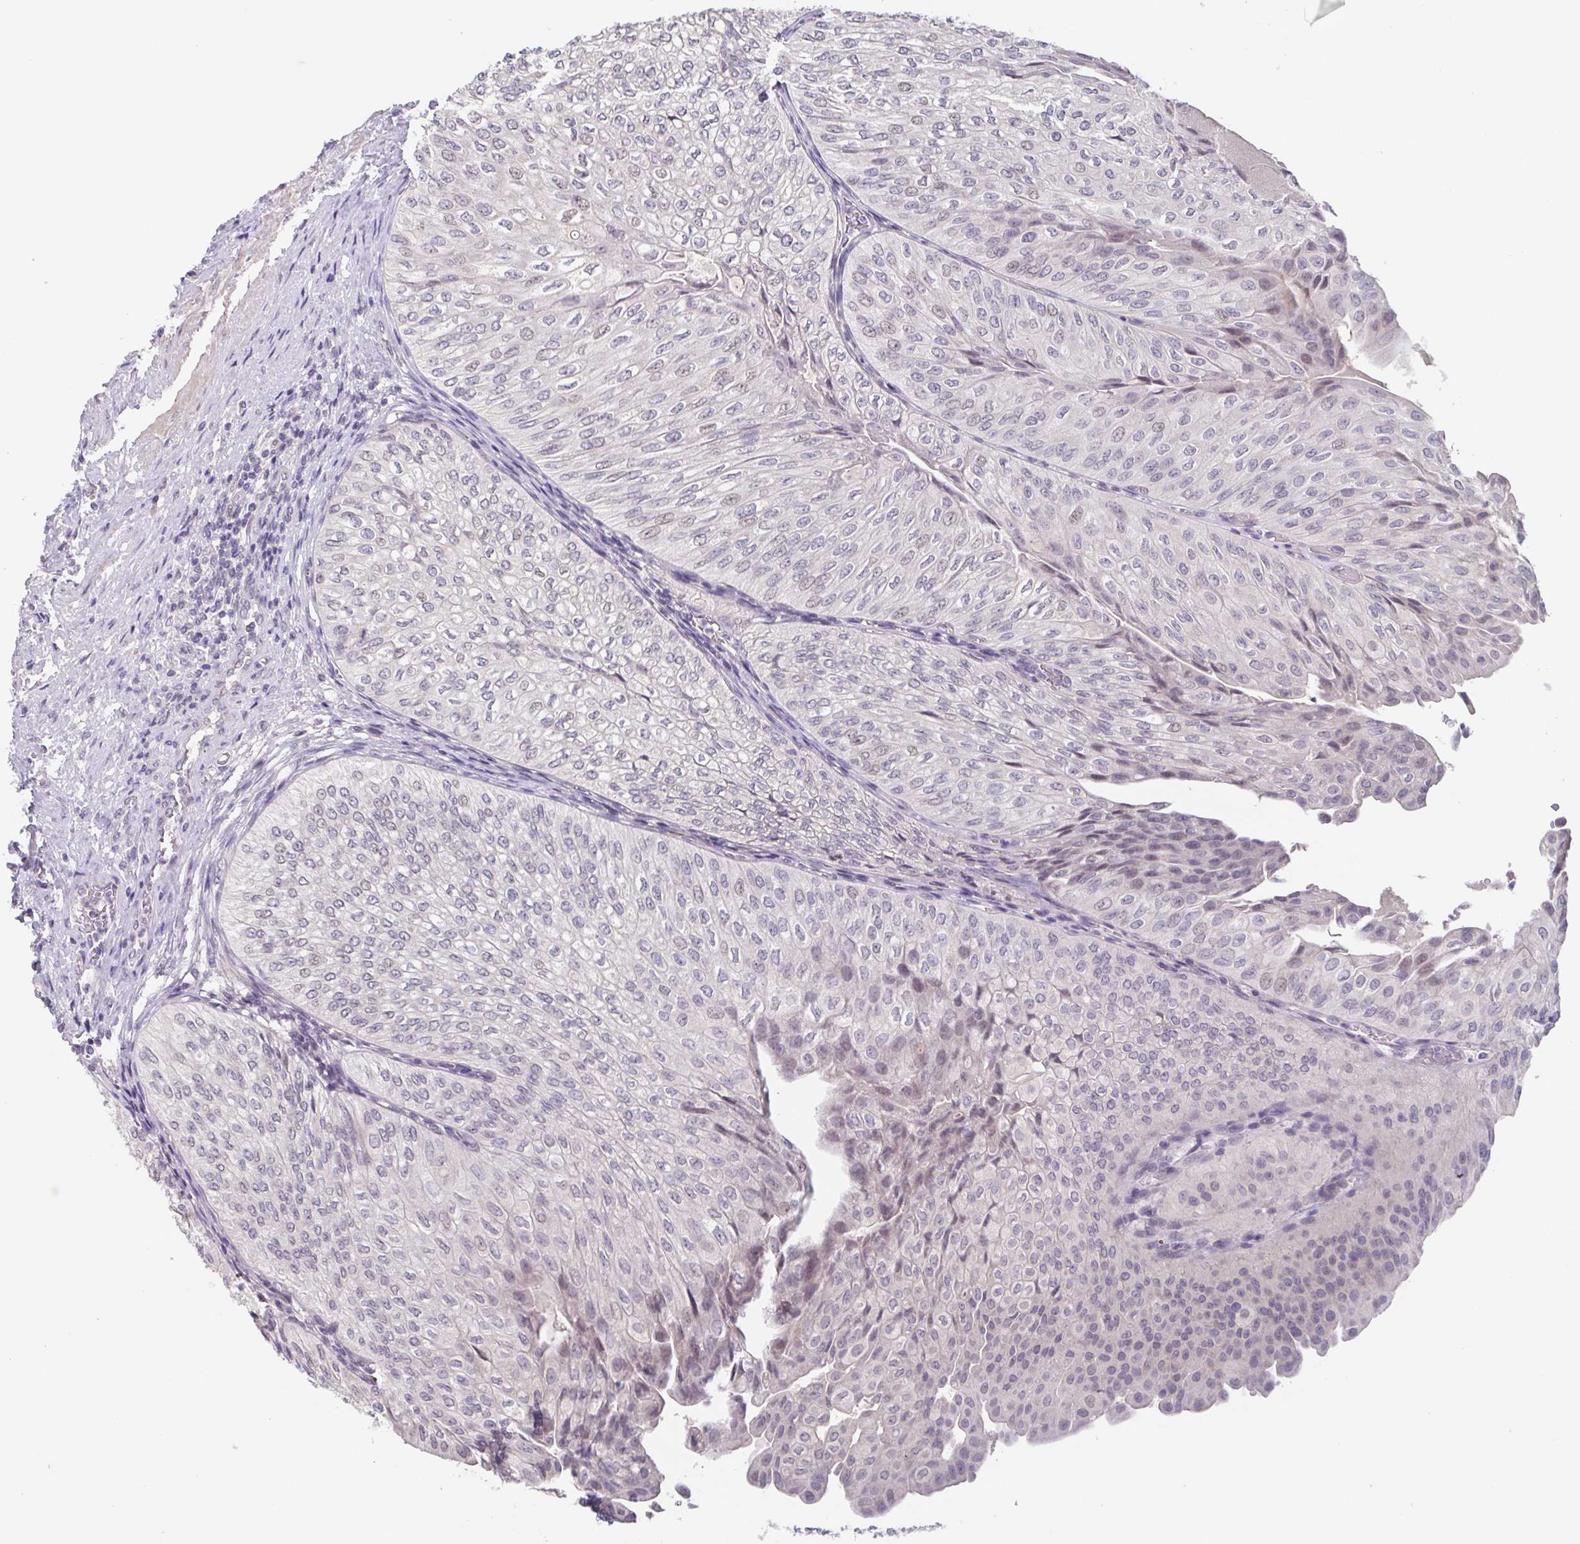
{"staining": {"intensity": "negative", "quantity": "none", "location": "none"}, "tissue": "urothelial cancer", "cell_type": "Tumor cells", "image_type": "cancer", "snomed": [{"axis": "morphology", "description": "Urothelial carcinoma, NOS"}, {"axis": "topography", "description": "Urinary bladder"}], "caption": "An IHC image of urothelial cancer is shown. There is no staining in tumor cells of urothelial cancer. Brightfield microscopy of IHC stained with DAB (brown) and hematoxylin (blue), captured at high magnification.", "gene": "GHRL", "patient": {"sex": "male", "age": 62}}